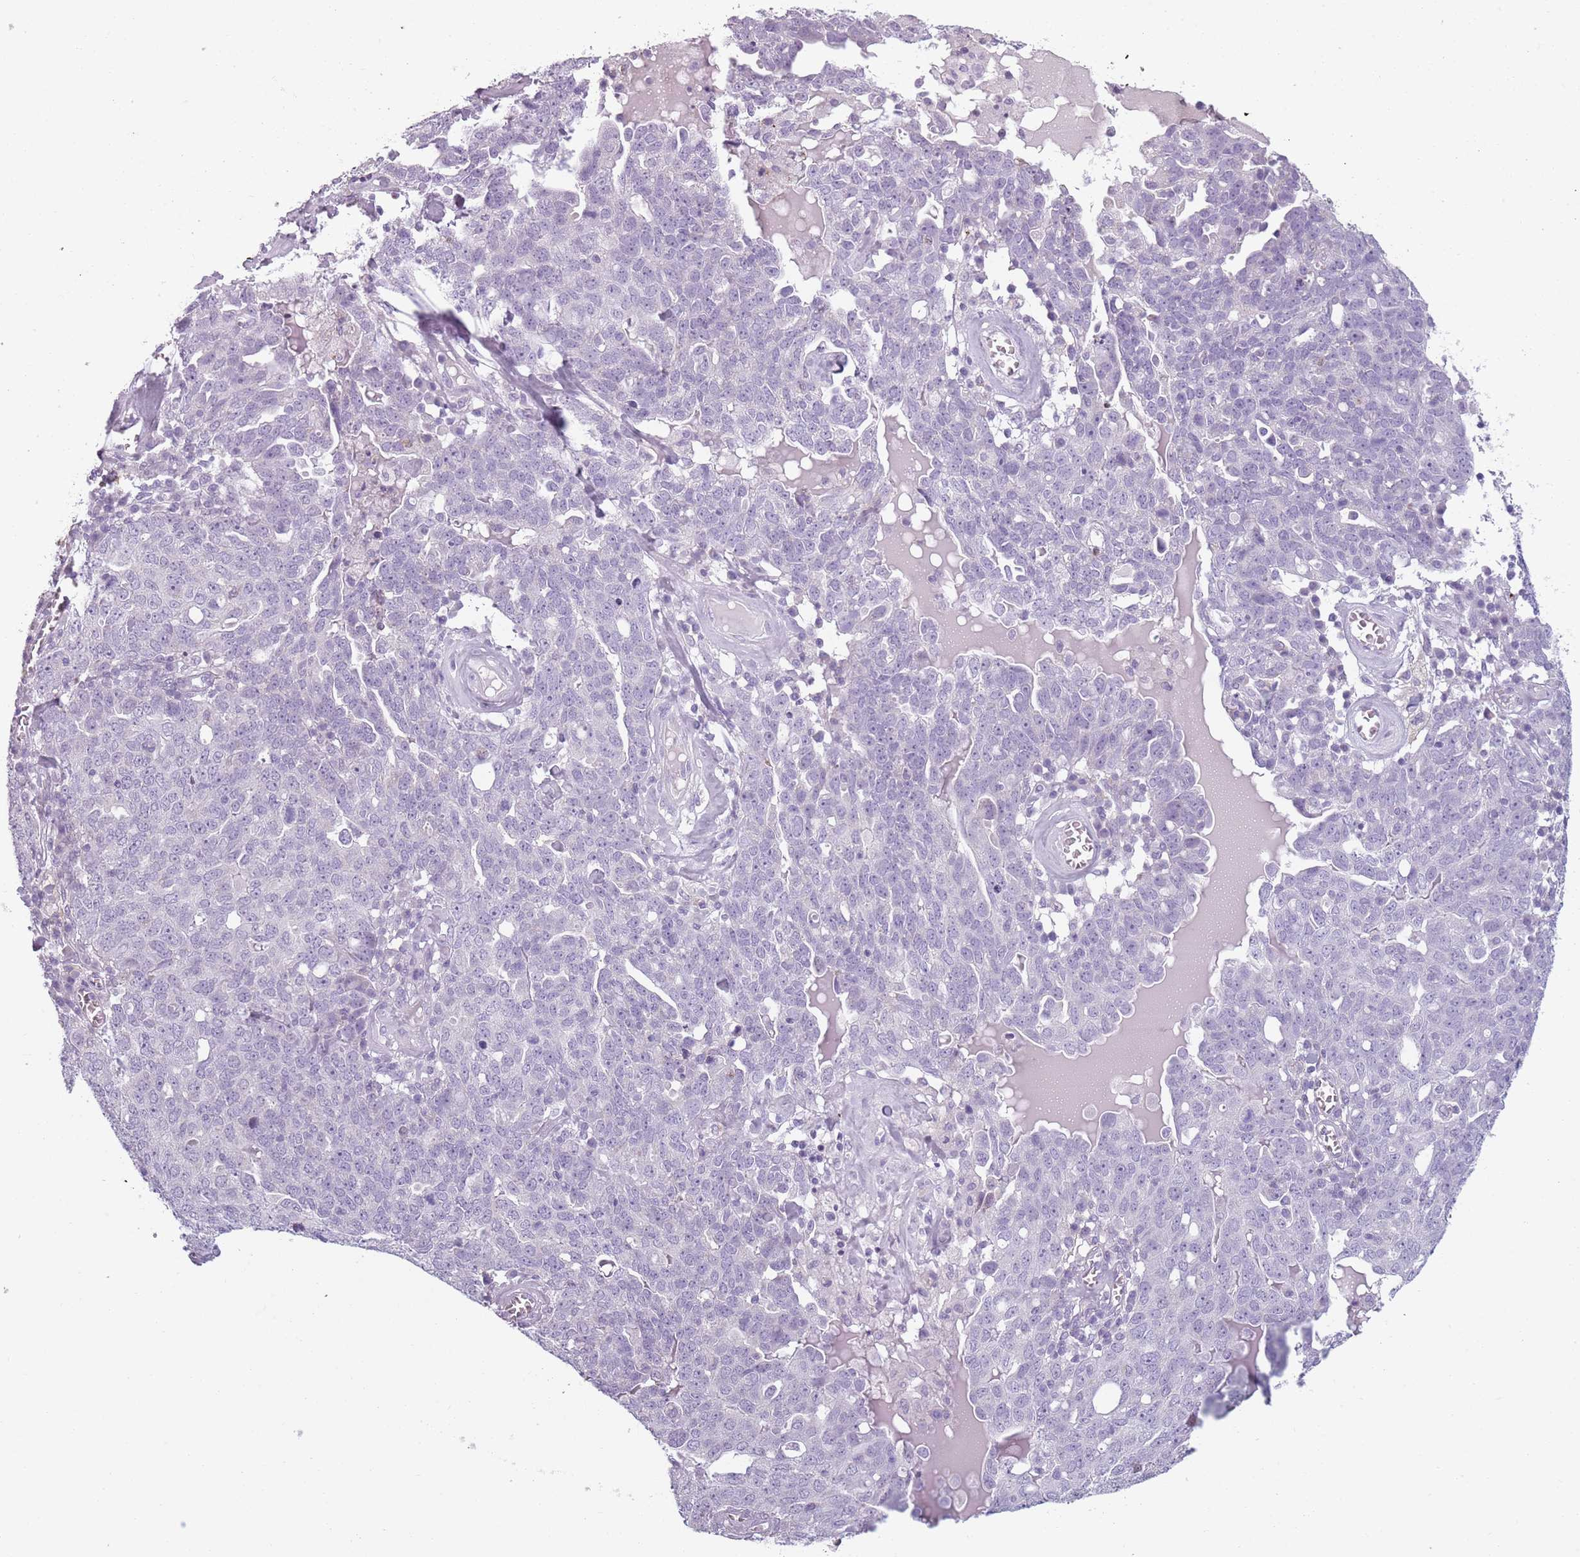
{"staining": {"intensity": "negative", "quantity": "none", "location": "none"}, "tissue": "ovarian cancer", "cell_type": "Tumor cells", "image_type": "cancer", "snomed": [{"axis": "morphology", "description": "Carcinoma, endometroid"}, {"axis": "topography", "description": "Ovary"}], "caption": "Micrograph shows no protein positivity in tumor cells of ovarian endometroid carcinoma tissue. (DAB IHC, high magnification).", "gene": "MEGF8", "patient": {"sex": "female", "age": 62}}